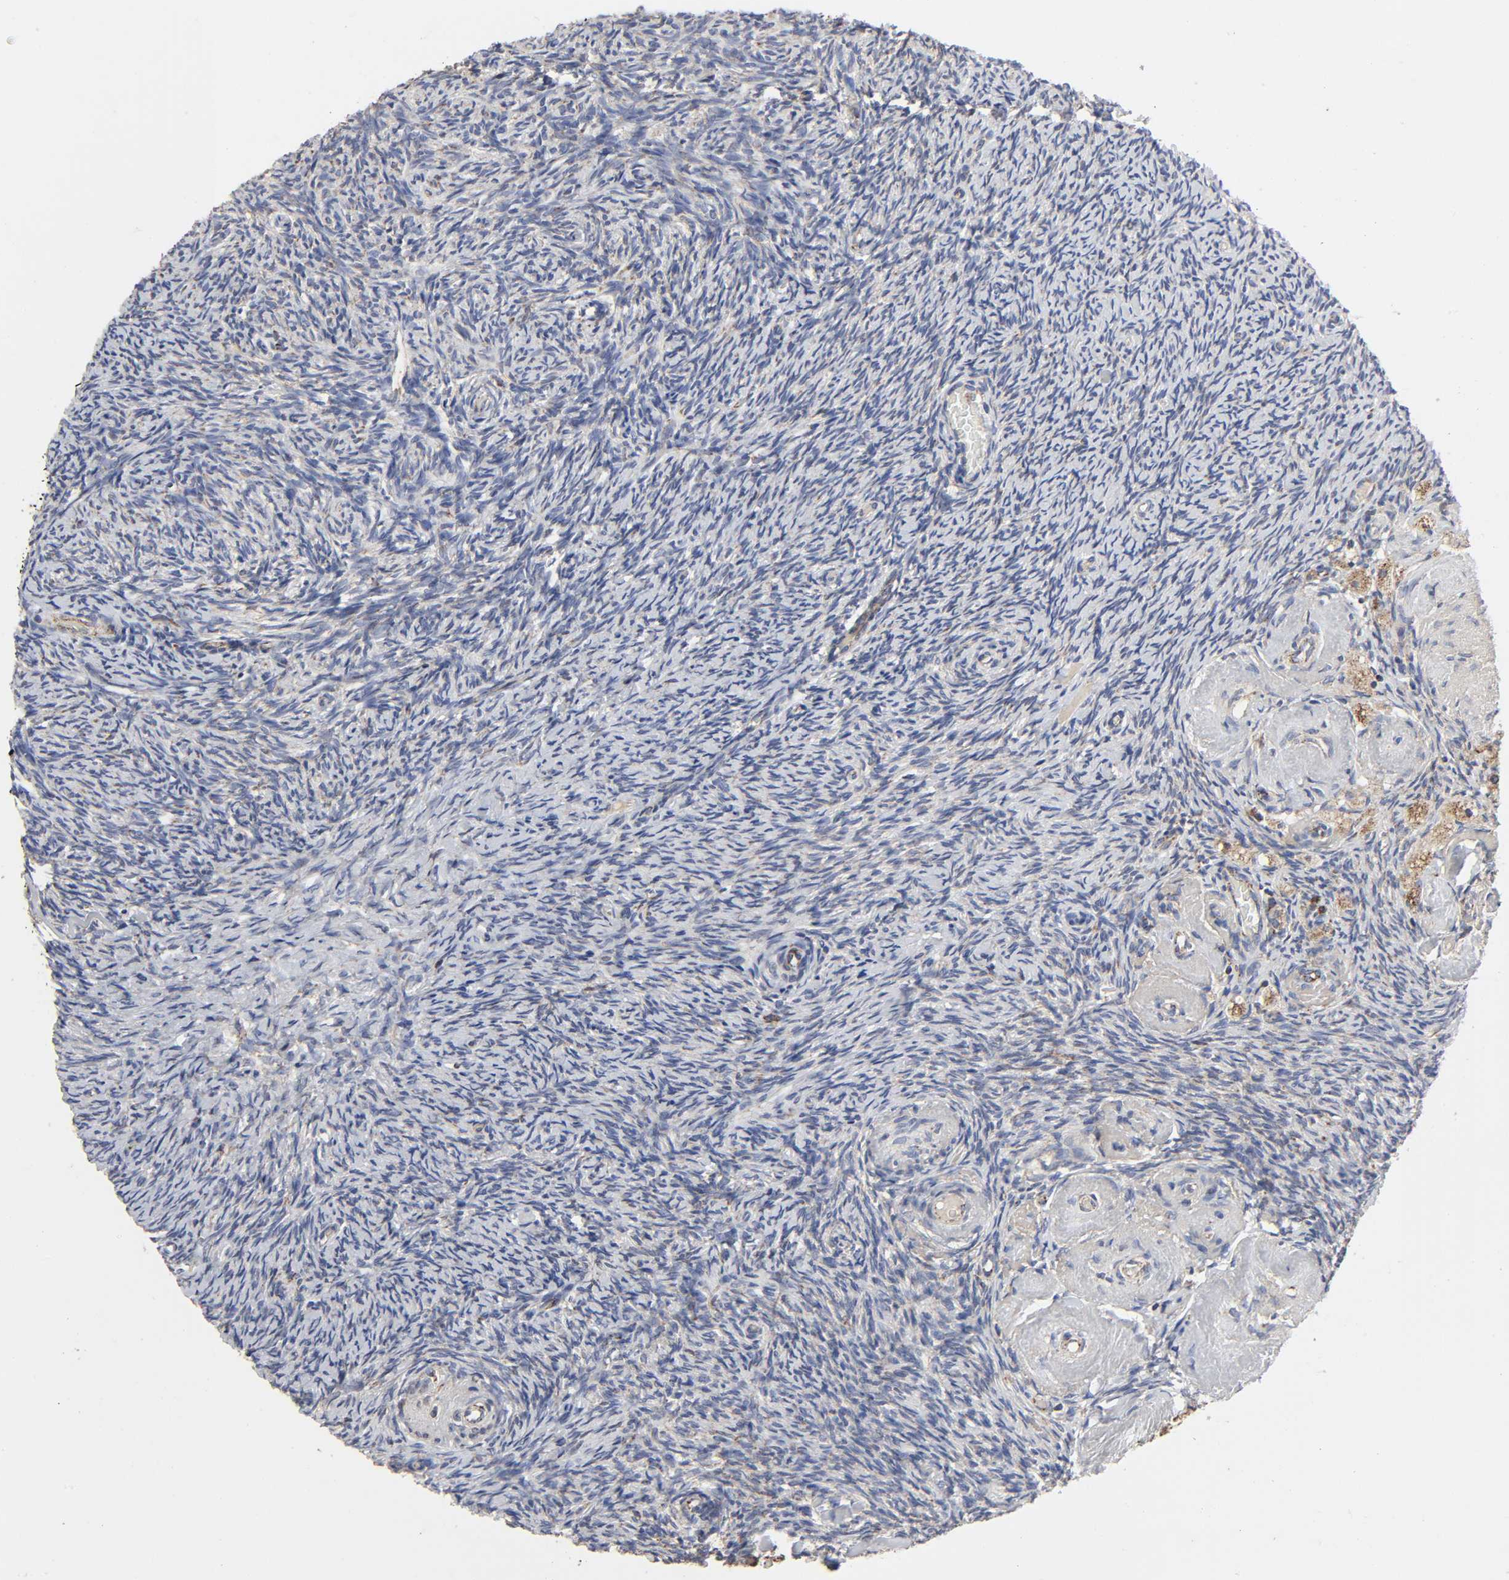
{"staining": {"intensity": "weak", "quantity": "<25%", "location": "cytoplasmic/membranous"}, "tissue": "ovary", "cell_type": "Ovarian stroma cells", "image_type": "normal", "snomed": [{"axis": "morphology", "description": "Normal tissue, NOS"}, {"axis": "topography", "description": "Ovary"}], "caption": "Human ovary stained for a protein using immunohistochemistry (IHC) exhibits no expression in ovarian stroma cells.", "gene": "COX6B1", "patient": {"sex": "female", "age": 60}}